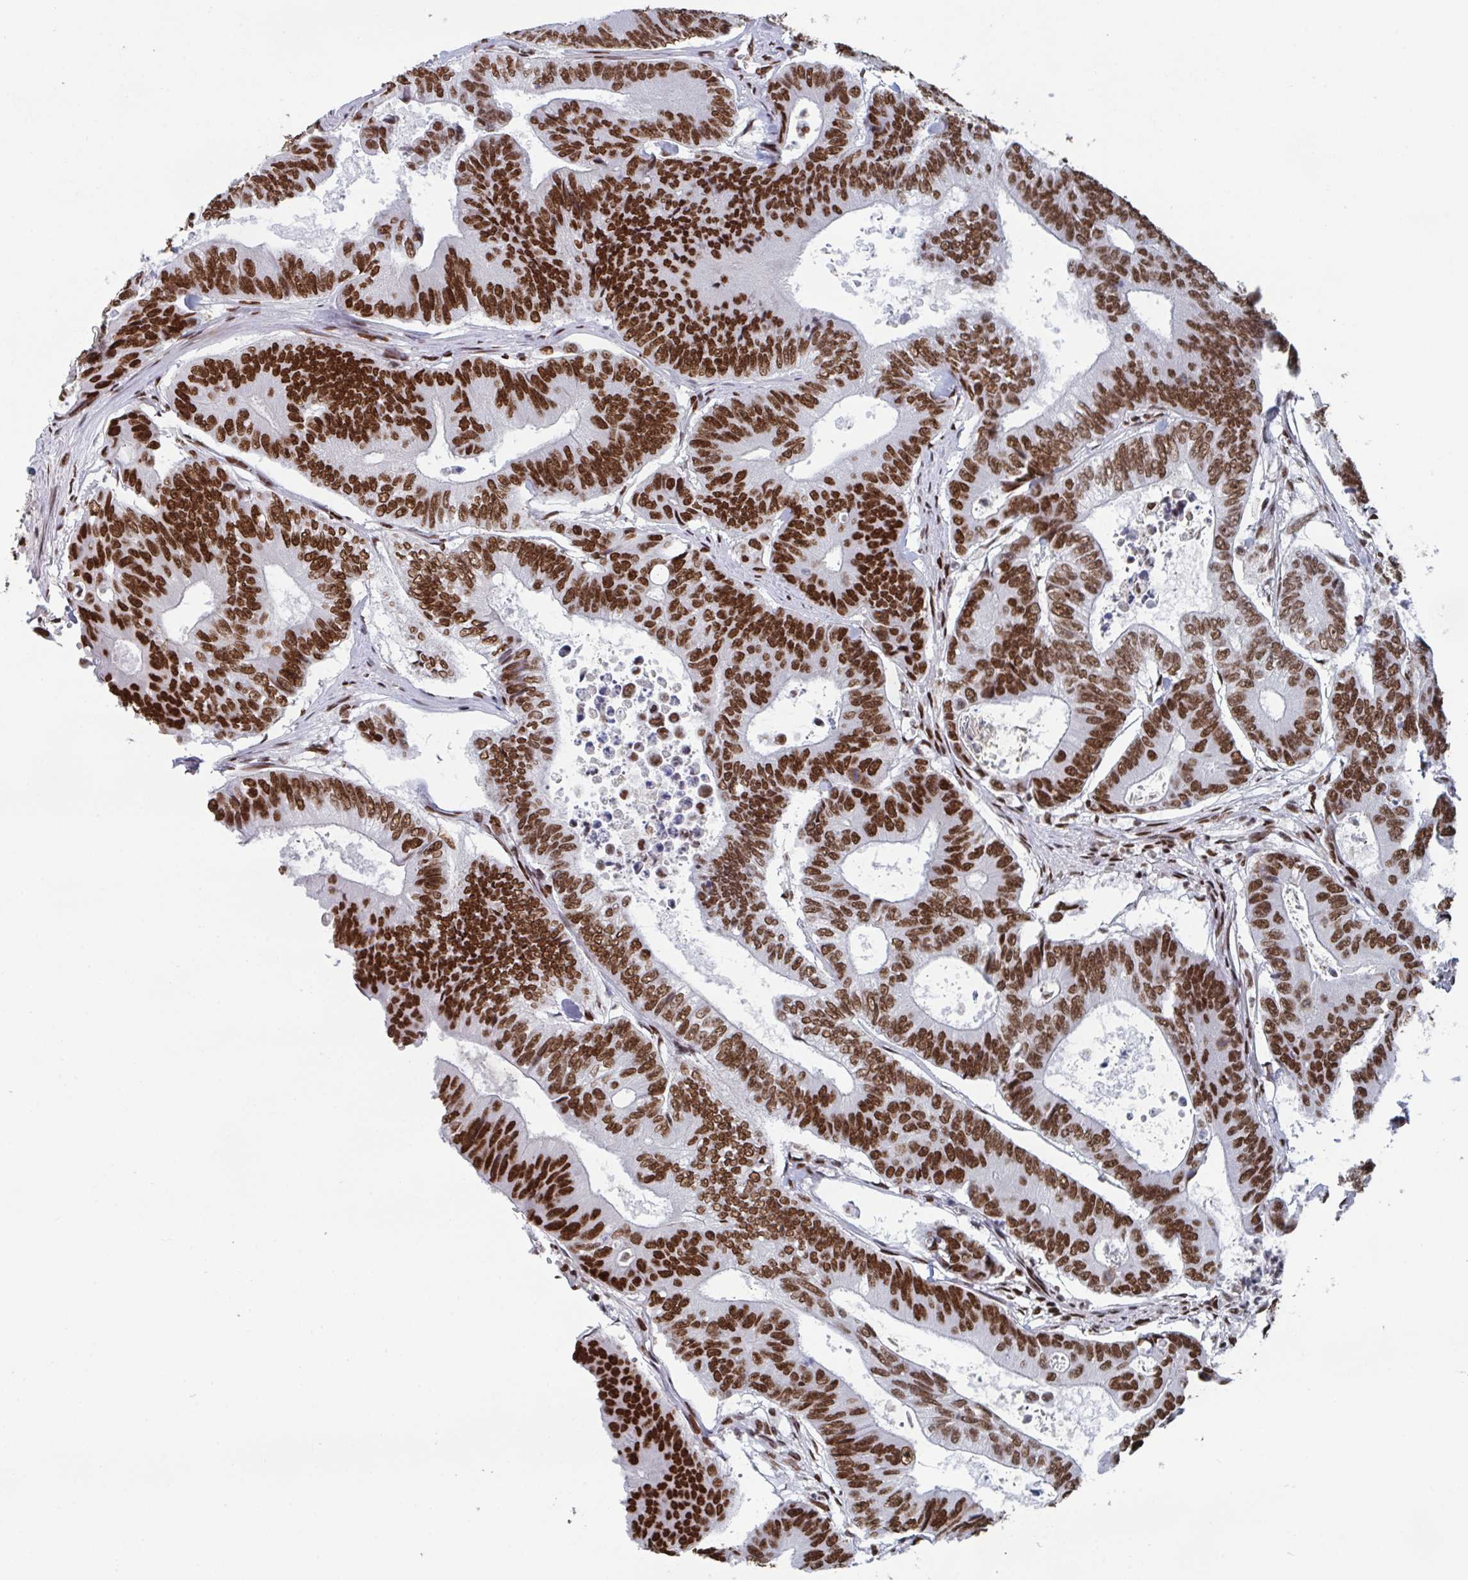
{"staining": {"intensity": "strong", "quantity": ">75%", "location": "nuclear"}, "tissue": "colorectal cancer", "cell_type": "Tumor cells", "image_type": "cancer", "snomed": [{"axis": "morphology", "description": "Adenocarcinoma, NOS"}, {"axis": "topography", "description": "Colon"}], "caption": "A brown stain highlights strong nuclear staining of a protein in human colorectal cancer (adenocarcinoma) tumor cells. Nuclei are stained in blue.", "gene": "ZNF607", "patient": {"sex": "female", "age": 48}}